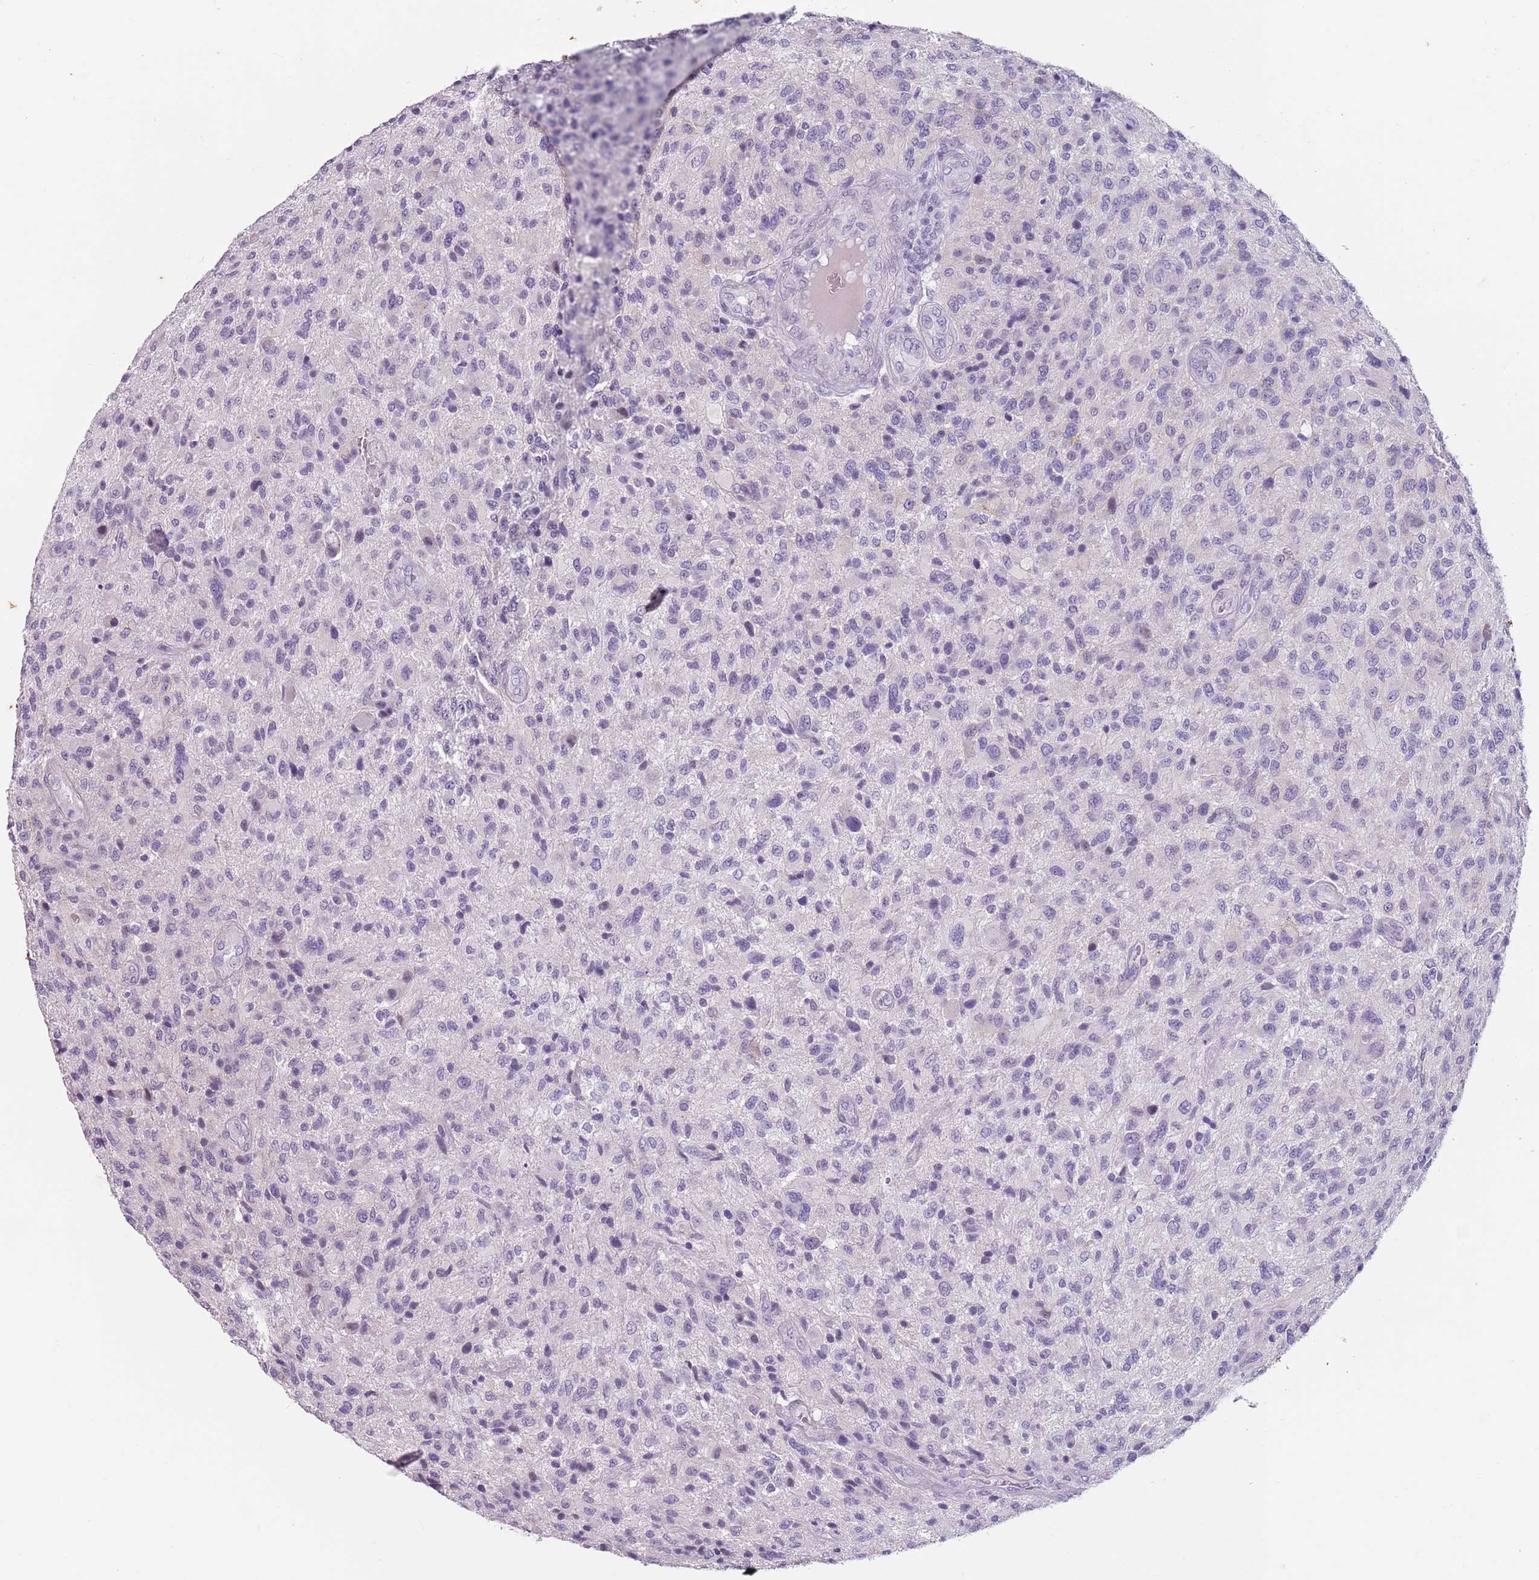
{"staining": {"intensity": "negative", "quantity": "none", "location": "none"}, "tissue": "glioma", "cell_type": "Tumor cells", "image_type": "cancer", "snomed": [{"axis": "morphology", "description": "Glioma, malignant, High grade"}, {"axis": "topography", "description": "Brain"}], "caption": "High power microscopy photomicrograph of an immunohistochemistry photomicrograph of glioma, revealing no significant expression in tumor cells.", "gene": "SPESP1", "patient": {"sex": "male", "age": 47}}